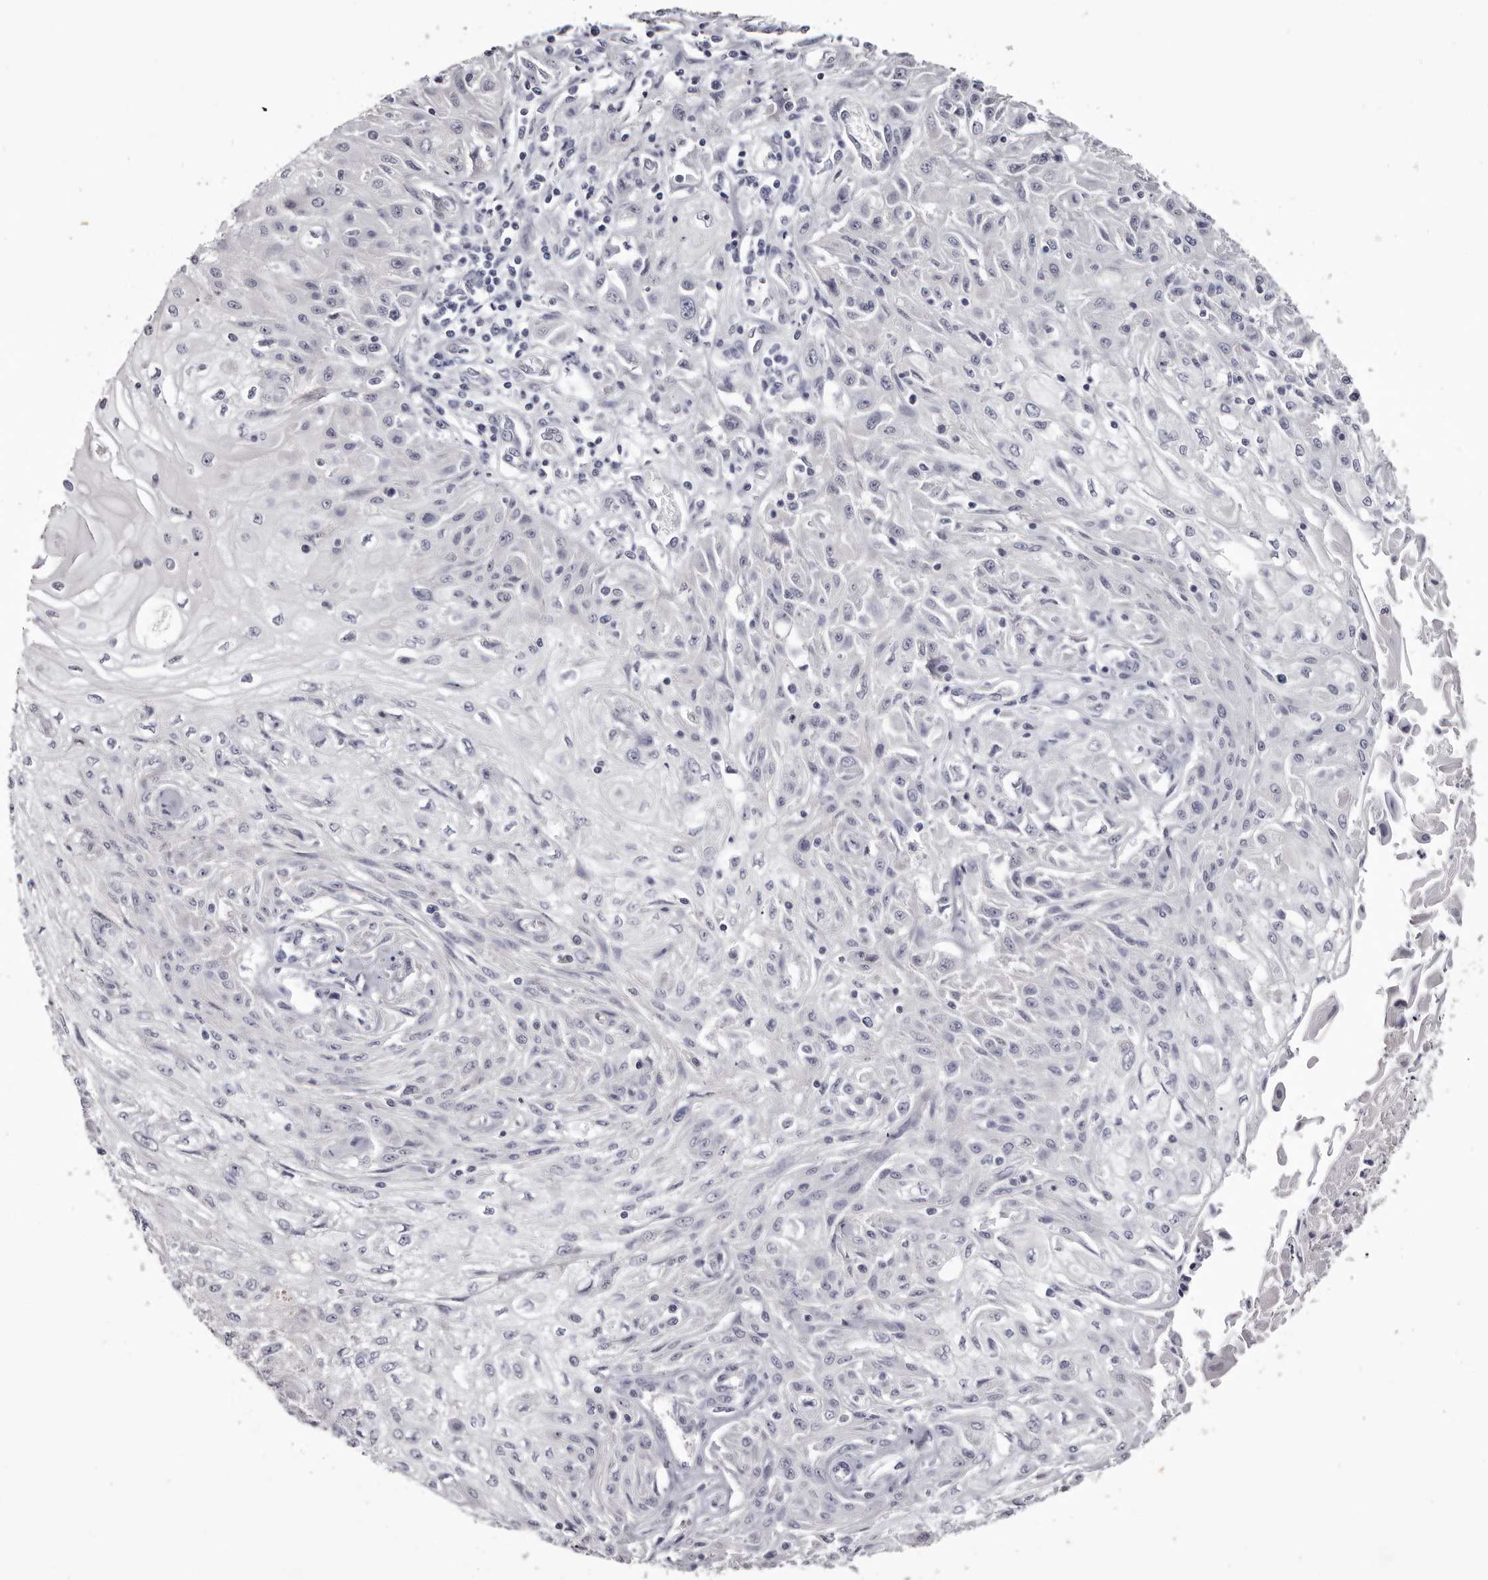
{"staining": {"intensity": "negative", "quantity": "none", "location": "none"}, "tissue": "skin cancer", "cell_type": "Tumor cells", "image_type": "cancer", "snomed": [{"axis": "morphology", "description": "Squamous cell carcinoma, NOS"}, {"axis": "morphology", "description": "Squamous cell carcinoma, metastatic, NOS"}, {"axis": "topography", "description": "Skin"}, {"axis": "topography", "description": "Lymph node"}], "caption": "Human skin metastatic squamous cell carcinoma stained for a protein using immunohistochemistry displays no positivity in tumor cells.", "gene": "CA6", "patient": {"sex": "male", "age": 75}}